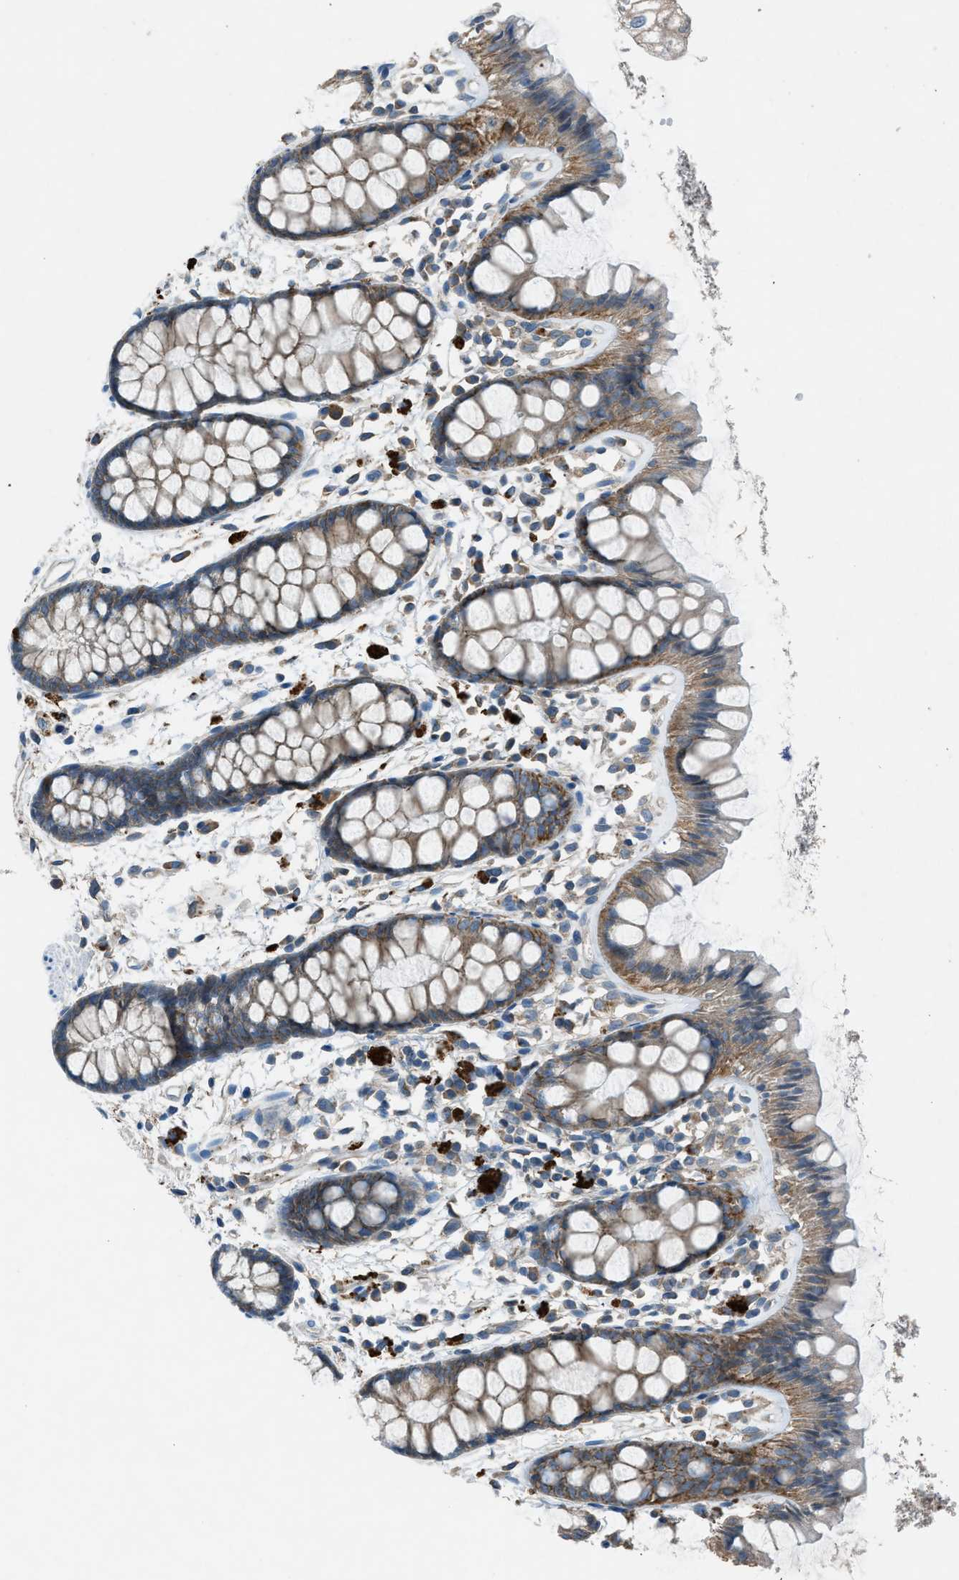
{"staining": {"intensity": "moderate", "quantity": ">75%", "location": "cytoplasmic/membranous"}, "tissue": "rectum", "cell_type": "Glandular cells", "image_type": "normal", "snomed": [{"axis": "morphology", "description": "Normal tissue, NOS"}, {"axis": "topography", "description": "Rectum"}], "caption": "Protein positivity by IHC displays moderate cytoplasmic/membranous expression in about >75% of glandular cells in normal rectum.", "gene": "BMP1", "patient": {"sex": "female", "age": 66}}